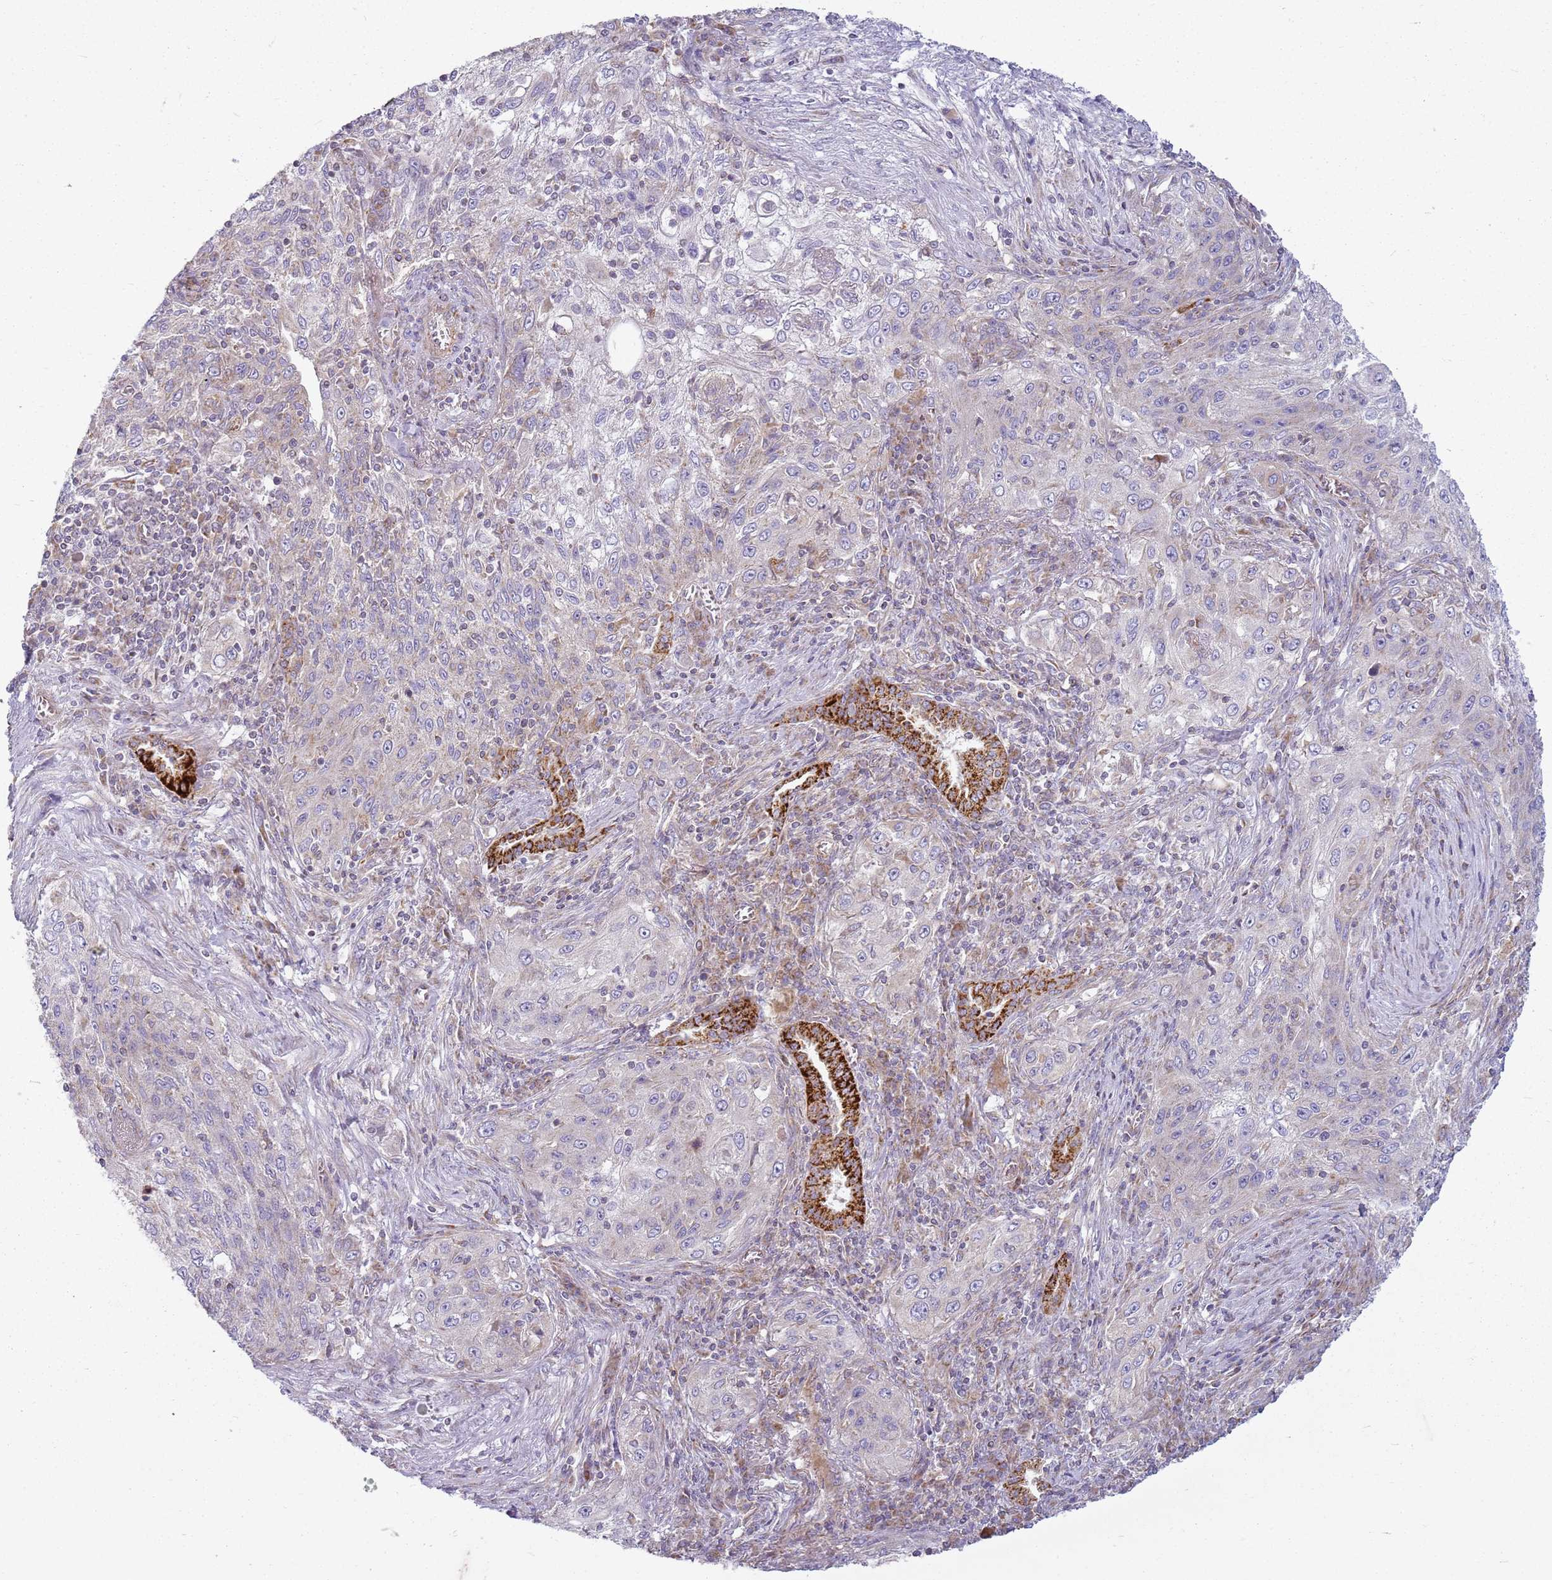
{"staining": {"intensity": "weak", "quantity": "<25%", "location": "cytoplasmic/membranous"}, "tissue": "lung cancer", "cell_type": "Tumor cells", "image_type": "cancer", "snomed": [{"axis": "morphology", "description": "Squamous cell carcinoma, NOS"}, {"axis": "topography", "description": "Lung"}], "caption": "Lung squamous cell carcinoma was stained to show a protein in brown. There is no significant positivity in tumor cells. Nuclei are stained in blue.", "gene": "TMEM200C", "patient": {"sex": "female", "age": 69}}